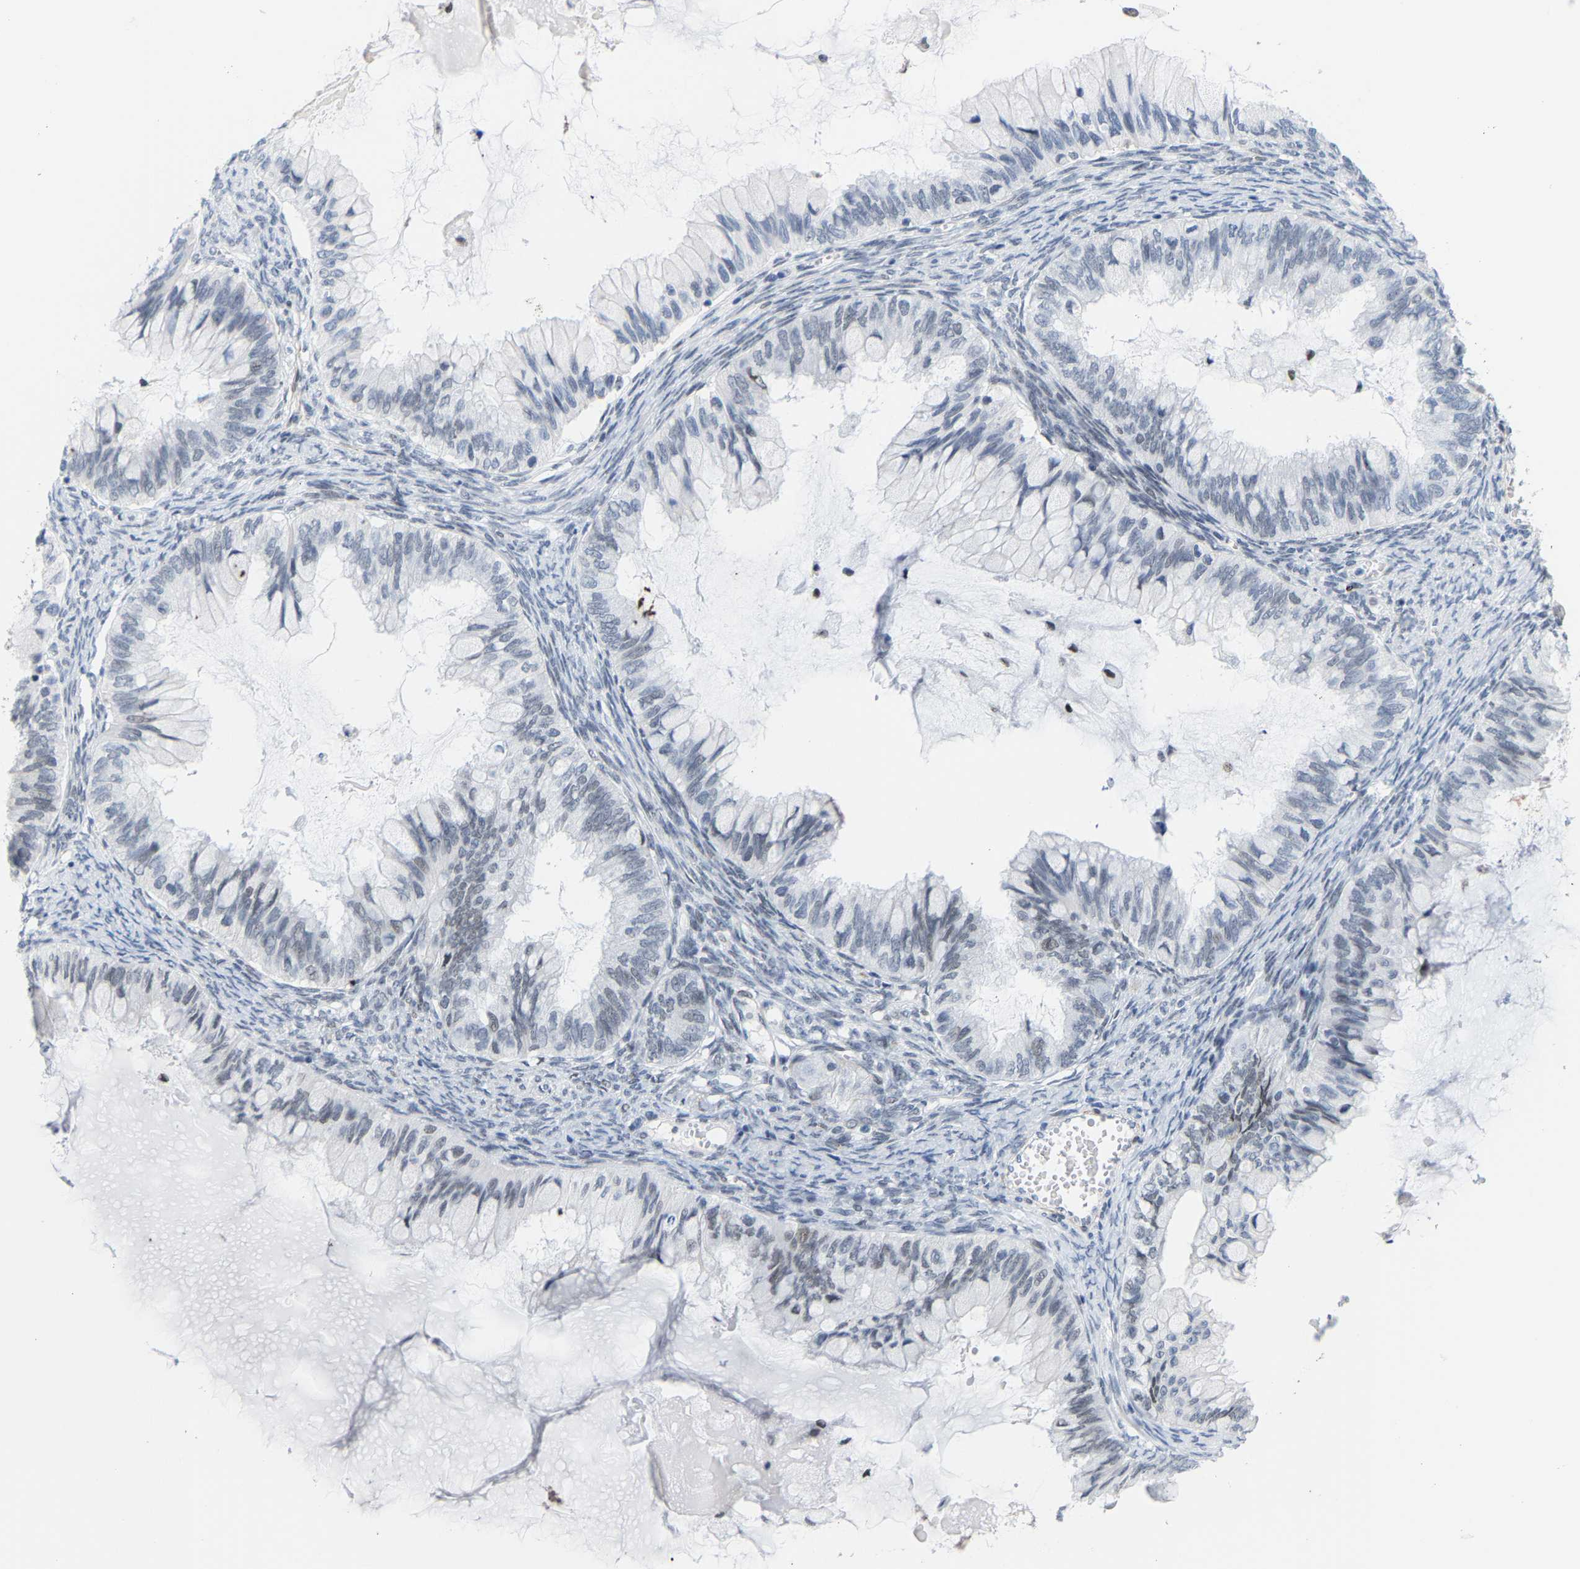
{"staining": {"intensity": "negative", "quantity": "none", "location": "none"}, "tissue": "ovarian cancer", "cell_type": "Tumor cells", "image_type": "cancer", "snomed": [{"axis": "morphology", "description": "Cystadenocarcinoma, mucinous, NOS"}, {"axis": "topography", "description": "Ovary"}], "caption": "This is a photomicrograph of immunohistochemistry (IHC) staining of ovarian cancer (mucinous cystadenocarcinoma), which shows no expression in tumor cells.", "gene": "FAM180A", "patient": {"sex": "female", "age": 80}}